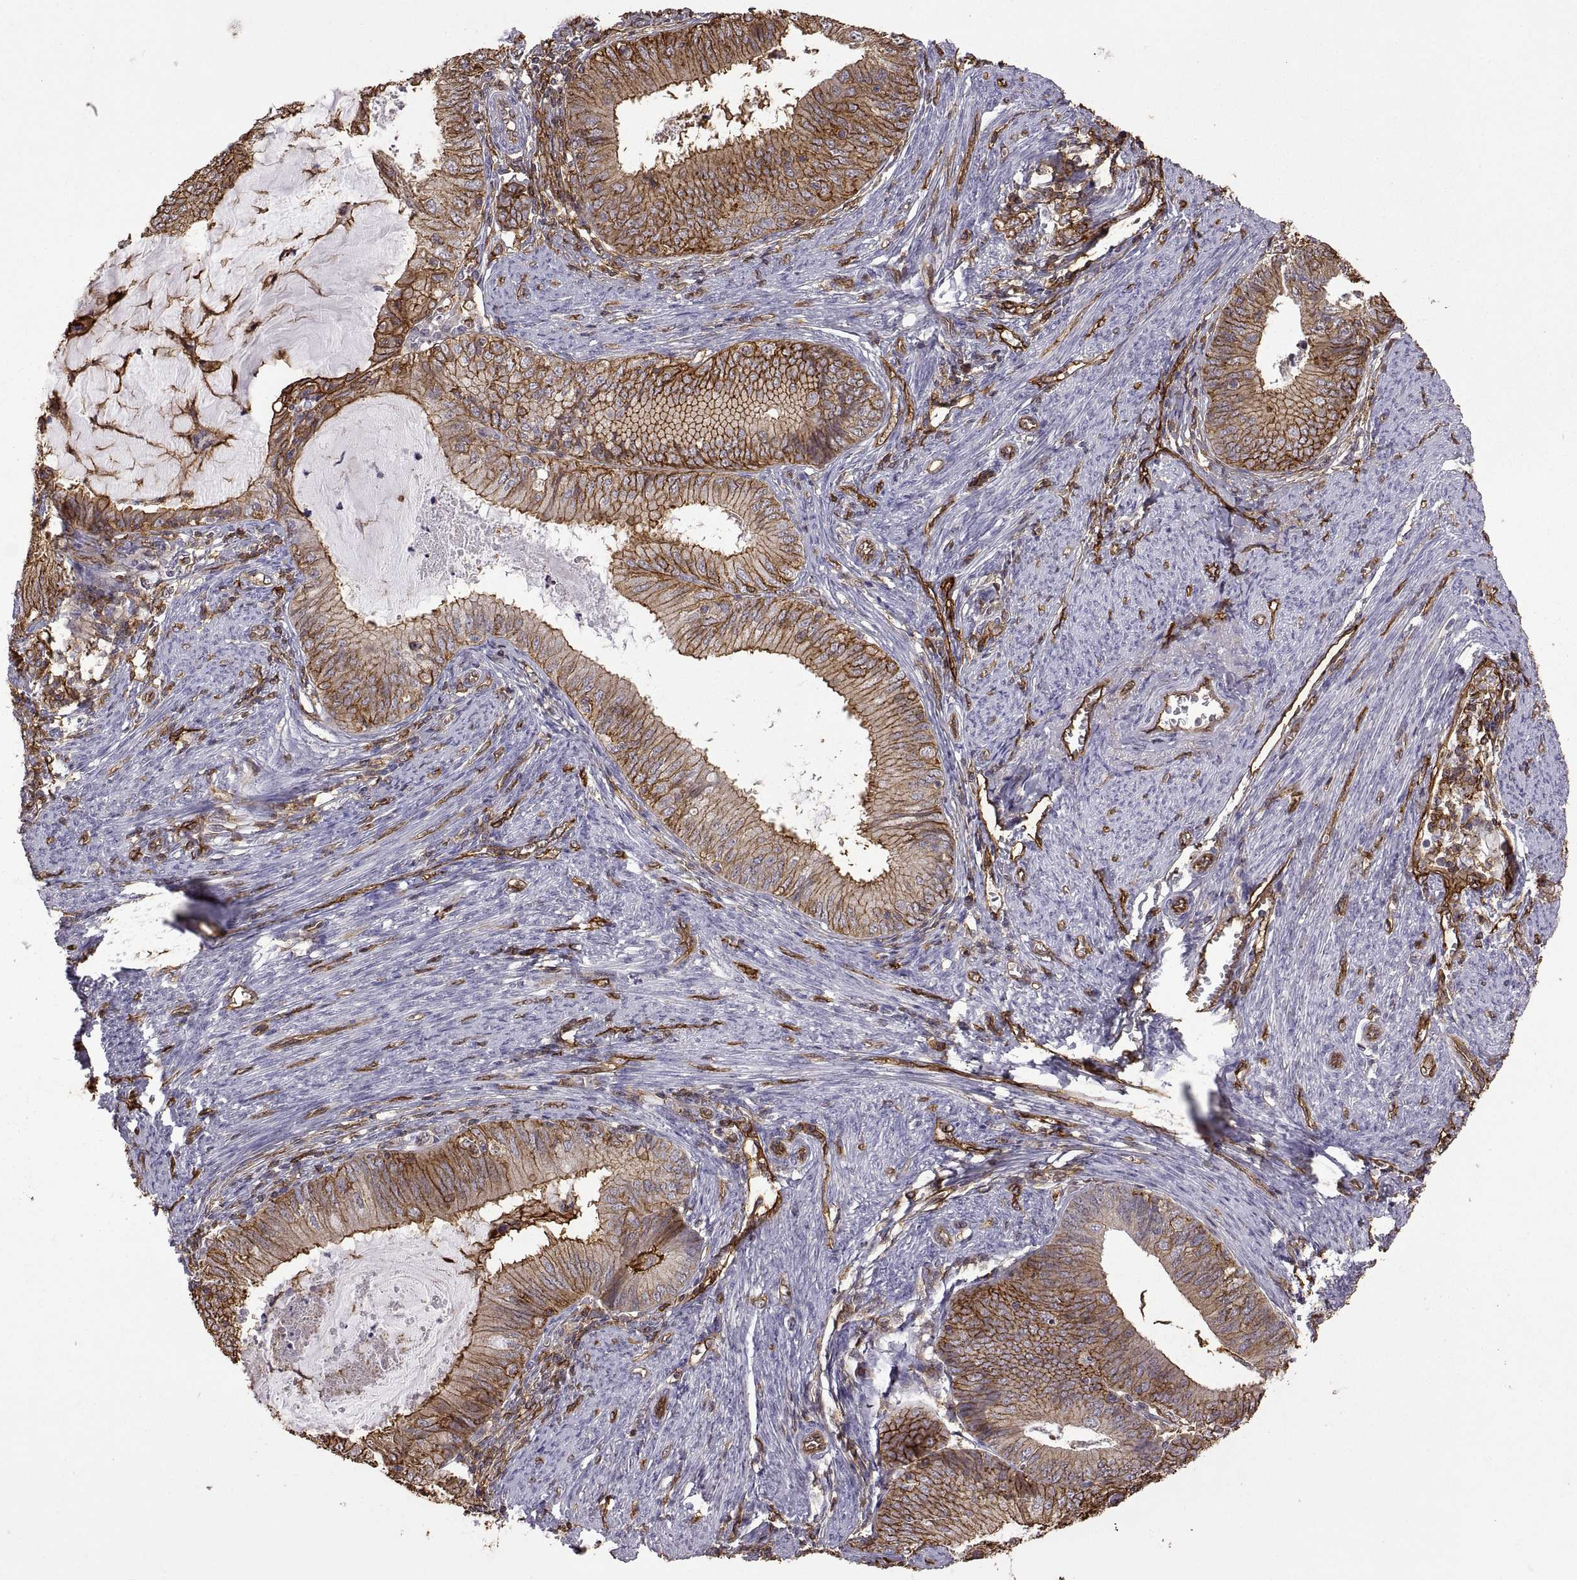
{"staining": {"intensity": "moderate", "quantity": ">75%", "location": "cytoplasmic/membranous"}, "tissue": "endometrial cancer", "cell_type": "Tumor cells", "image_type": "cancer", "snomed": [{"axis": "morphology", "description": "Adenocarcinoma, NOS"}, {"axis": "topography", "description": "Endometrium"}], "caption": "Endometrial cancer (adenocarcinoma) tissue displays moderate cytoplasmic/membranous expression in approximately >75% of tumor cells, visualized by immunohistochemistry.", "gene": "S100A10", "patient": {"sex": "female", "age": 57}}